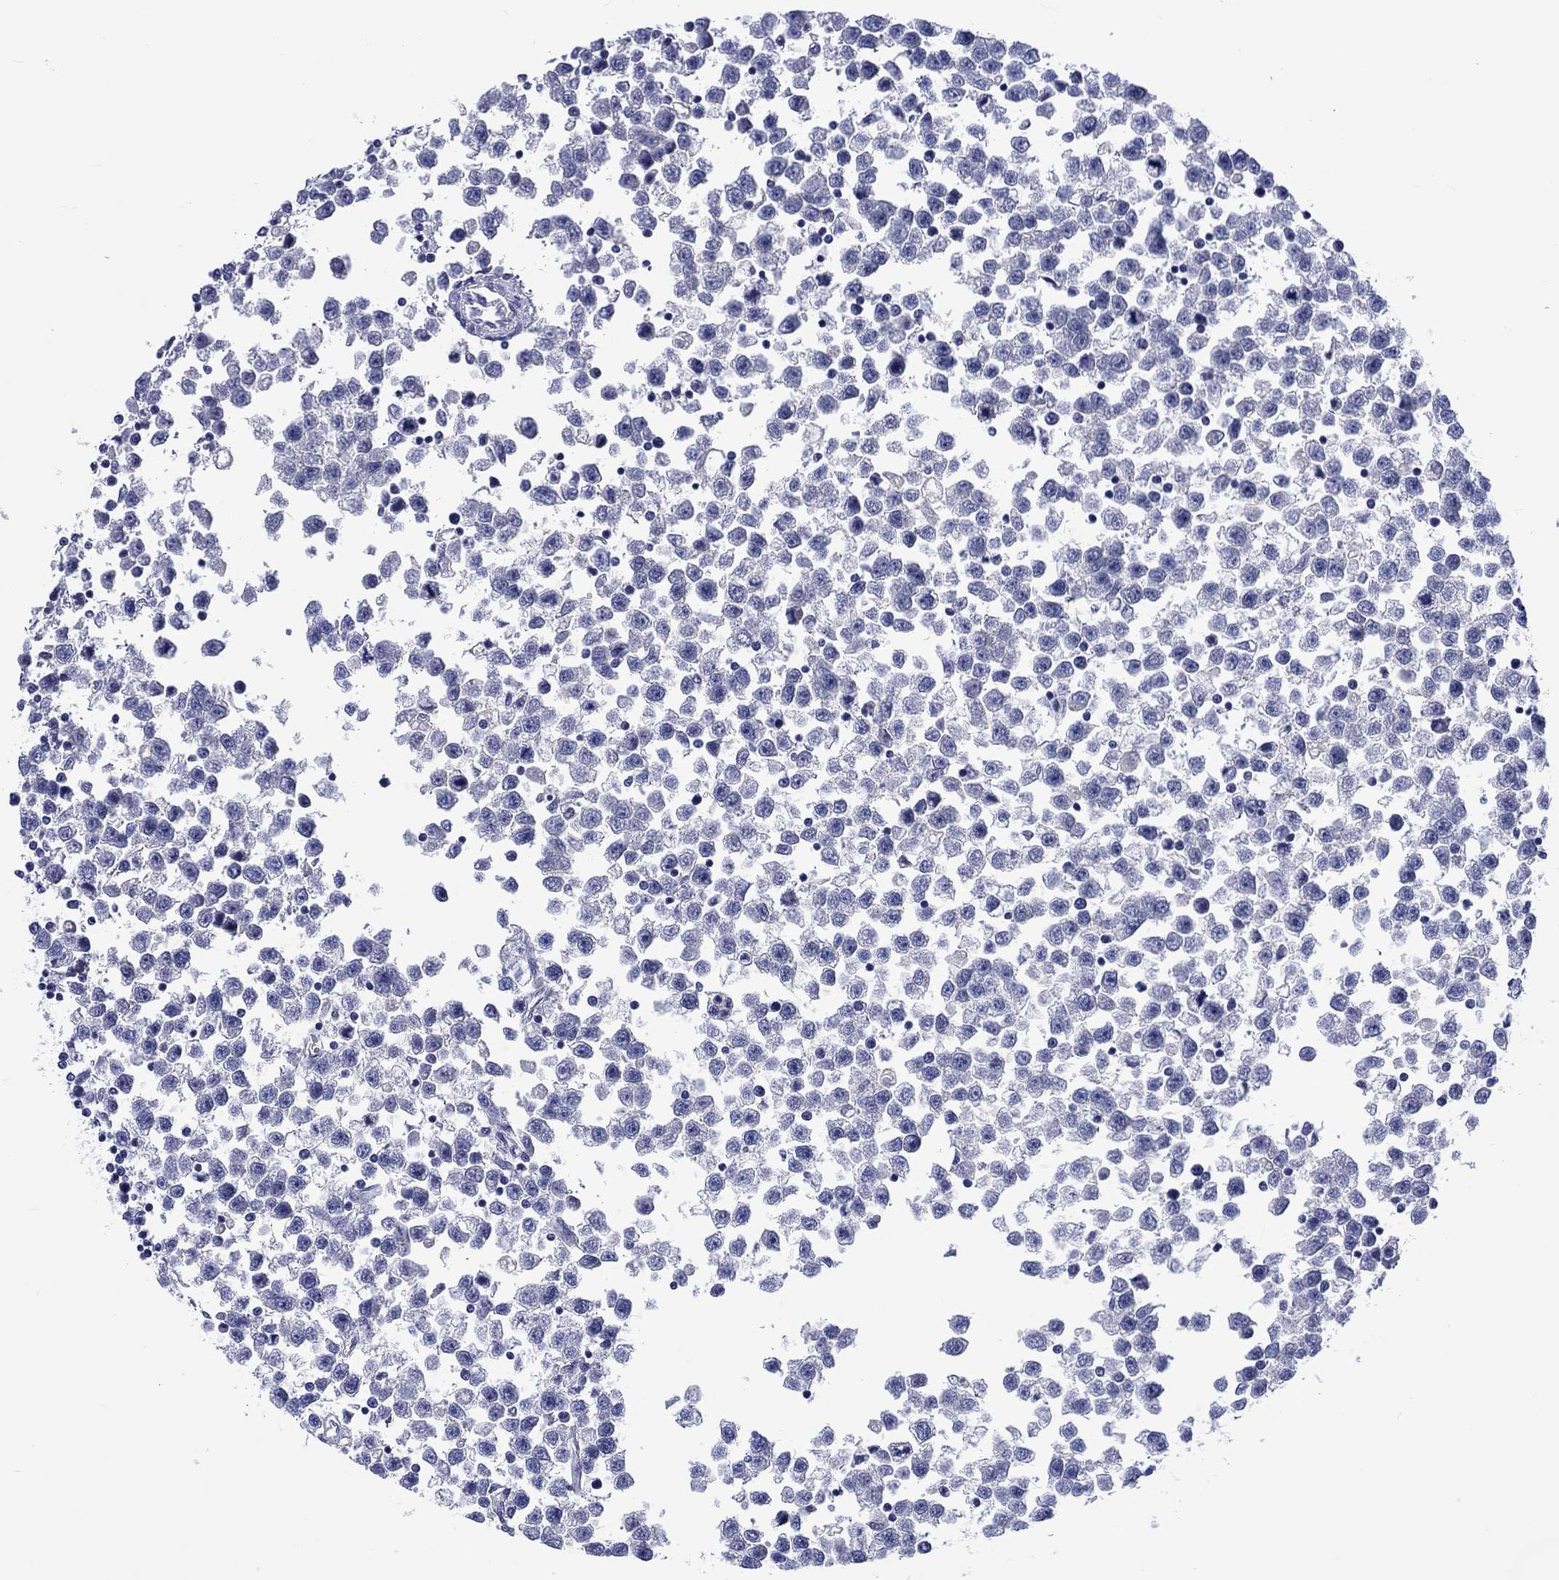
{"staining": {"intensity": "negative", "quantity": "none", "location": "none"}, "tissue": "testis cancer", "cell_type": "Tumor cells", "image_type": "cancer", "snomed": [{"axis": "morphology", "description": "Seminoma, NOS"}, {"axis": "topography", "description": "Testis"}], "caption": "IHC micrograph of neoplastic tissue: human testis seminoma stained with DAB (3,3'-diaminobenzidine) exhibits no significant protein staining in tumor cells.", "gene": "CACNG3", "patient": {"sex": "male", "age": 34}}